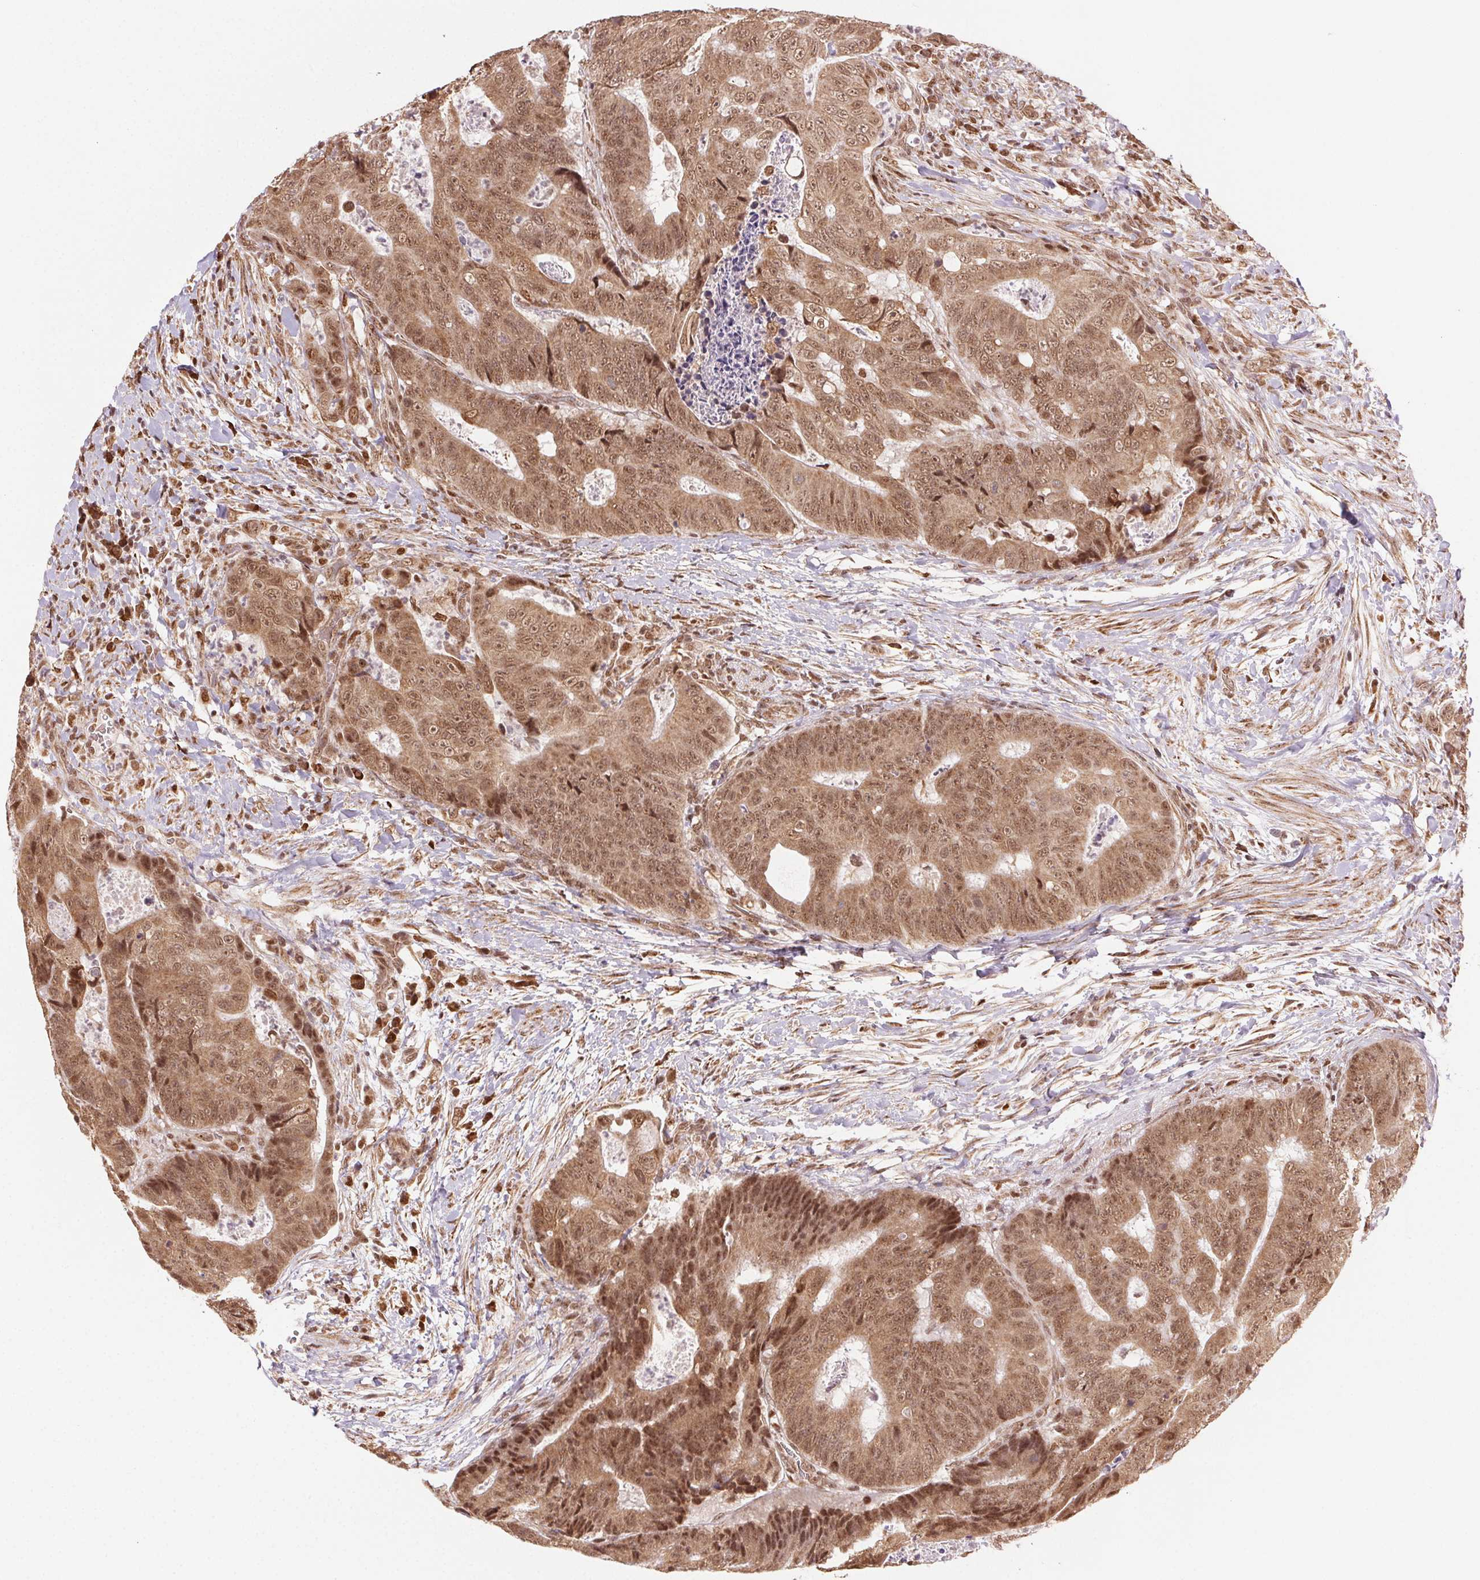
{"staining": {"intensity": "moderate", "quantity": ">75%", "location": "cytoplasmic/membranous,nuclear"}, "tissue": "colorectal cancer", "cell_type": "Tumor cells", "image_type": "cancer", "snomed": [{"axis": "morphology", "description": "Adenocarcinoma, NOS"}, {"axis": "topography", "description": "Colon"}], "caption": "This image demonstrates IHC staining of human colorectal adenocarcinoma, with medium moderate cytoplasmic/membranous and nuclear expression in about >75% of tumor cells.", "gene": "TREML4", "patient": {"sex": "female", "age": 48}}